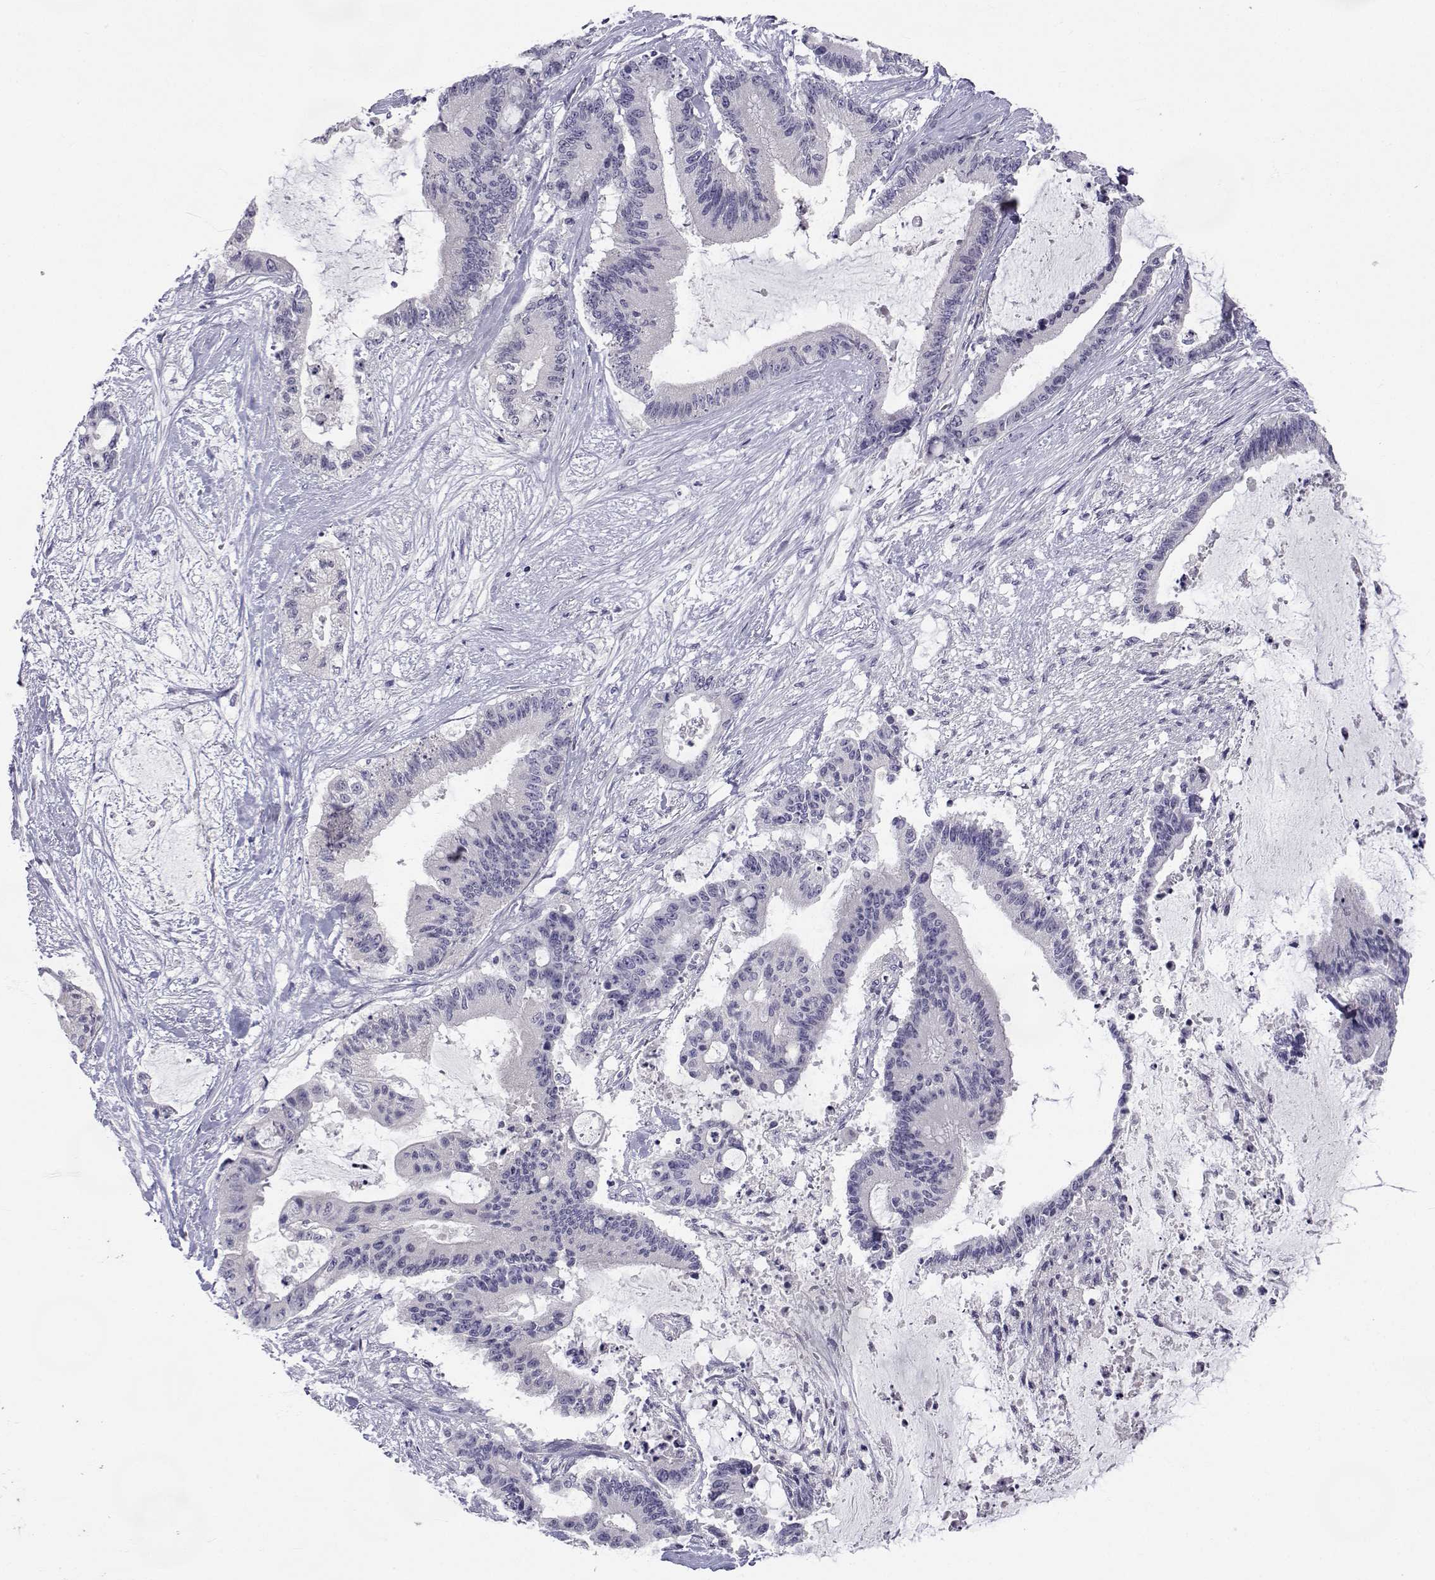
{"staining": {"intensity": "negative", "quantity": "none", "location": "none"}, "tissue": "liver cancer", "cell_type": "Tumor cells", "image_type": "cancer", "snomed": [{"axis": "morphology", "description": "Normal tissue, NOS"}, {"axis": "morphology", "description": "Cholangiocarcinoma"}, {"axis": "topography", "description": "Liver"}, {"axis": "topography", "description": "Peripheral nerve tissue"}], "caption": "Liver cholangiocarcinoma was stained to show a protein in brown. There is no significant positivity in tumor cells.", "gene": "SLC6A3", "patient": {"sex": "female", "age": 73}}